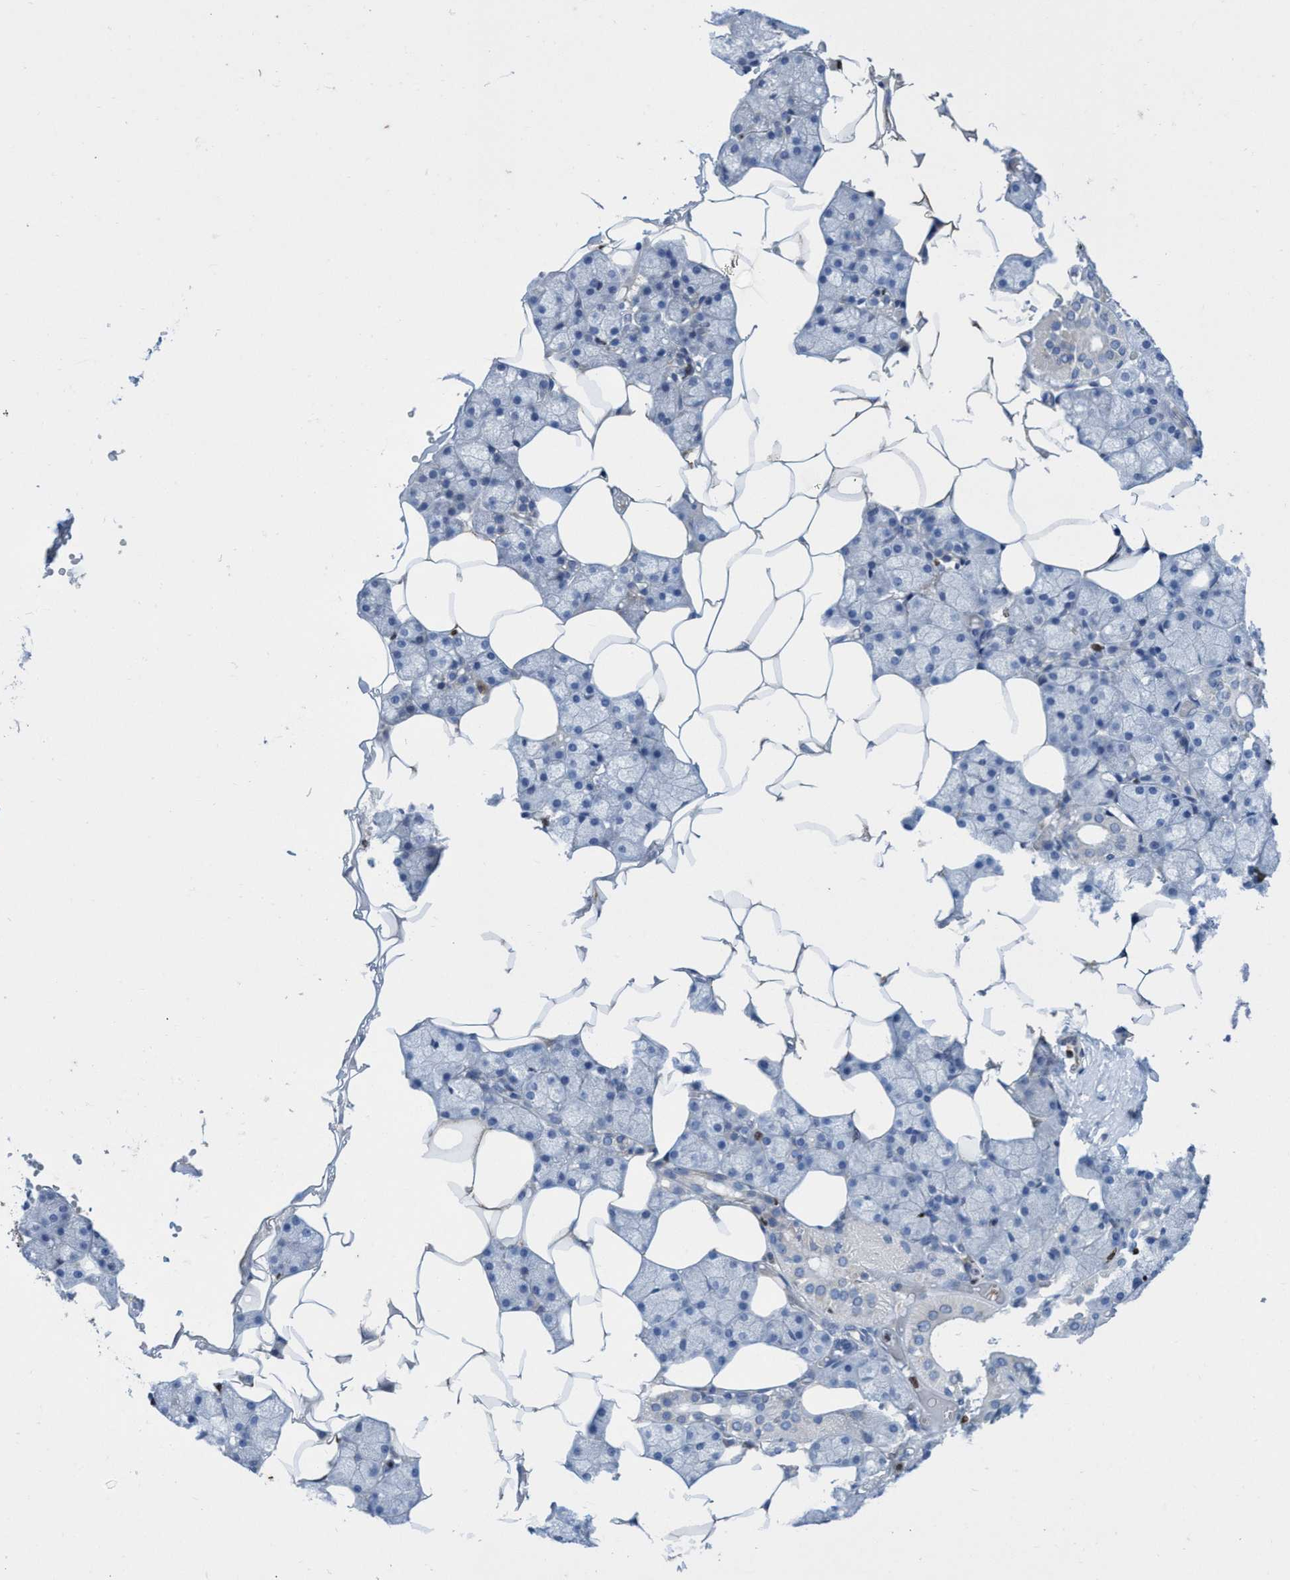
{"staining": {"intensity": "negative", "quantity": "none", "location": "none"}, "tissue": "salivary gland", "cell_type": "Glandular cells", "image_type": "normal", "snomed": [{"axis": "morphology", "description": "Normal tissue, NOS"}, {"axis": "topography", "description": "Salivary gland"}], "caption": "The image shows no staining of glandular cells in benign salivary gland.", "gene": "CBX2", "patient": {"sex": "male", "age": 62}}